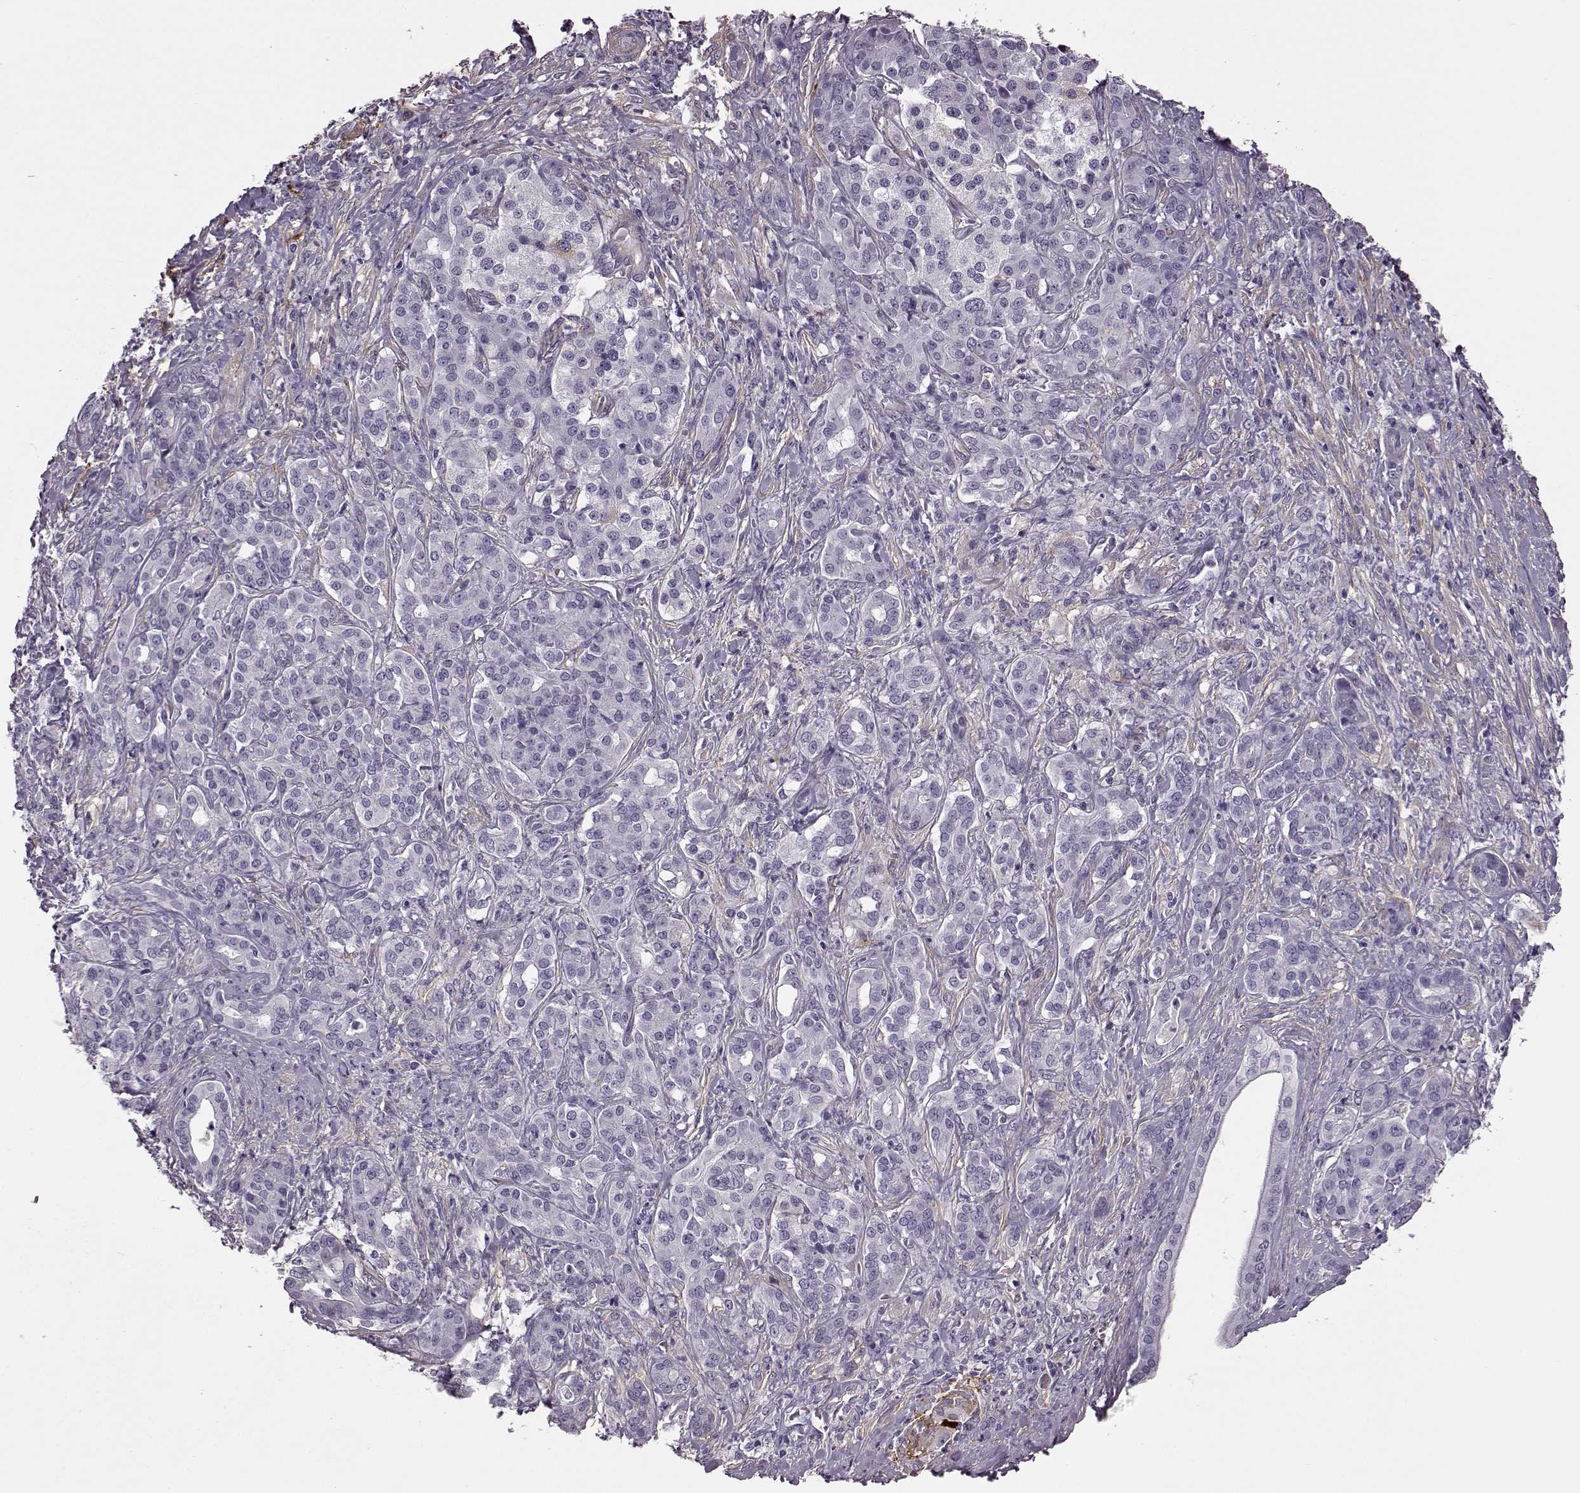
{"staining": {"intensity": "negative", "quantity": "none", "location": "none"}, "tissue": "pancreatic cancer", "cell_type": "Tumor cells", "image_type": "cancer", "snomed": [{"axis": "morphology", "description": "Normal tissue, NOS"}, {"axis": "morphology", "description": "Inflammation, NOS"}, {"axis": "morphology", "description": "Adenocarcinoma, NOS"}, {"axis": "topography", "description": "Pancreas"}], "caption": "Image shows no significant protein positivity in tumor cells of pancreatic cancer. (IHC, brightfield microscopy, high magnification).", "gene": "TRIM69", "patient": {"sex": "male", "age": 57}}